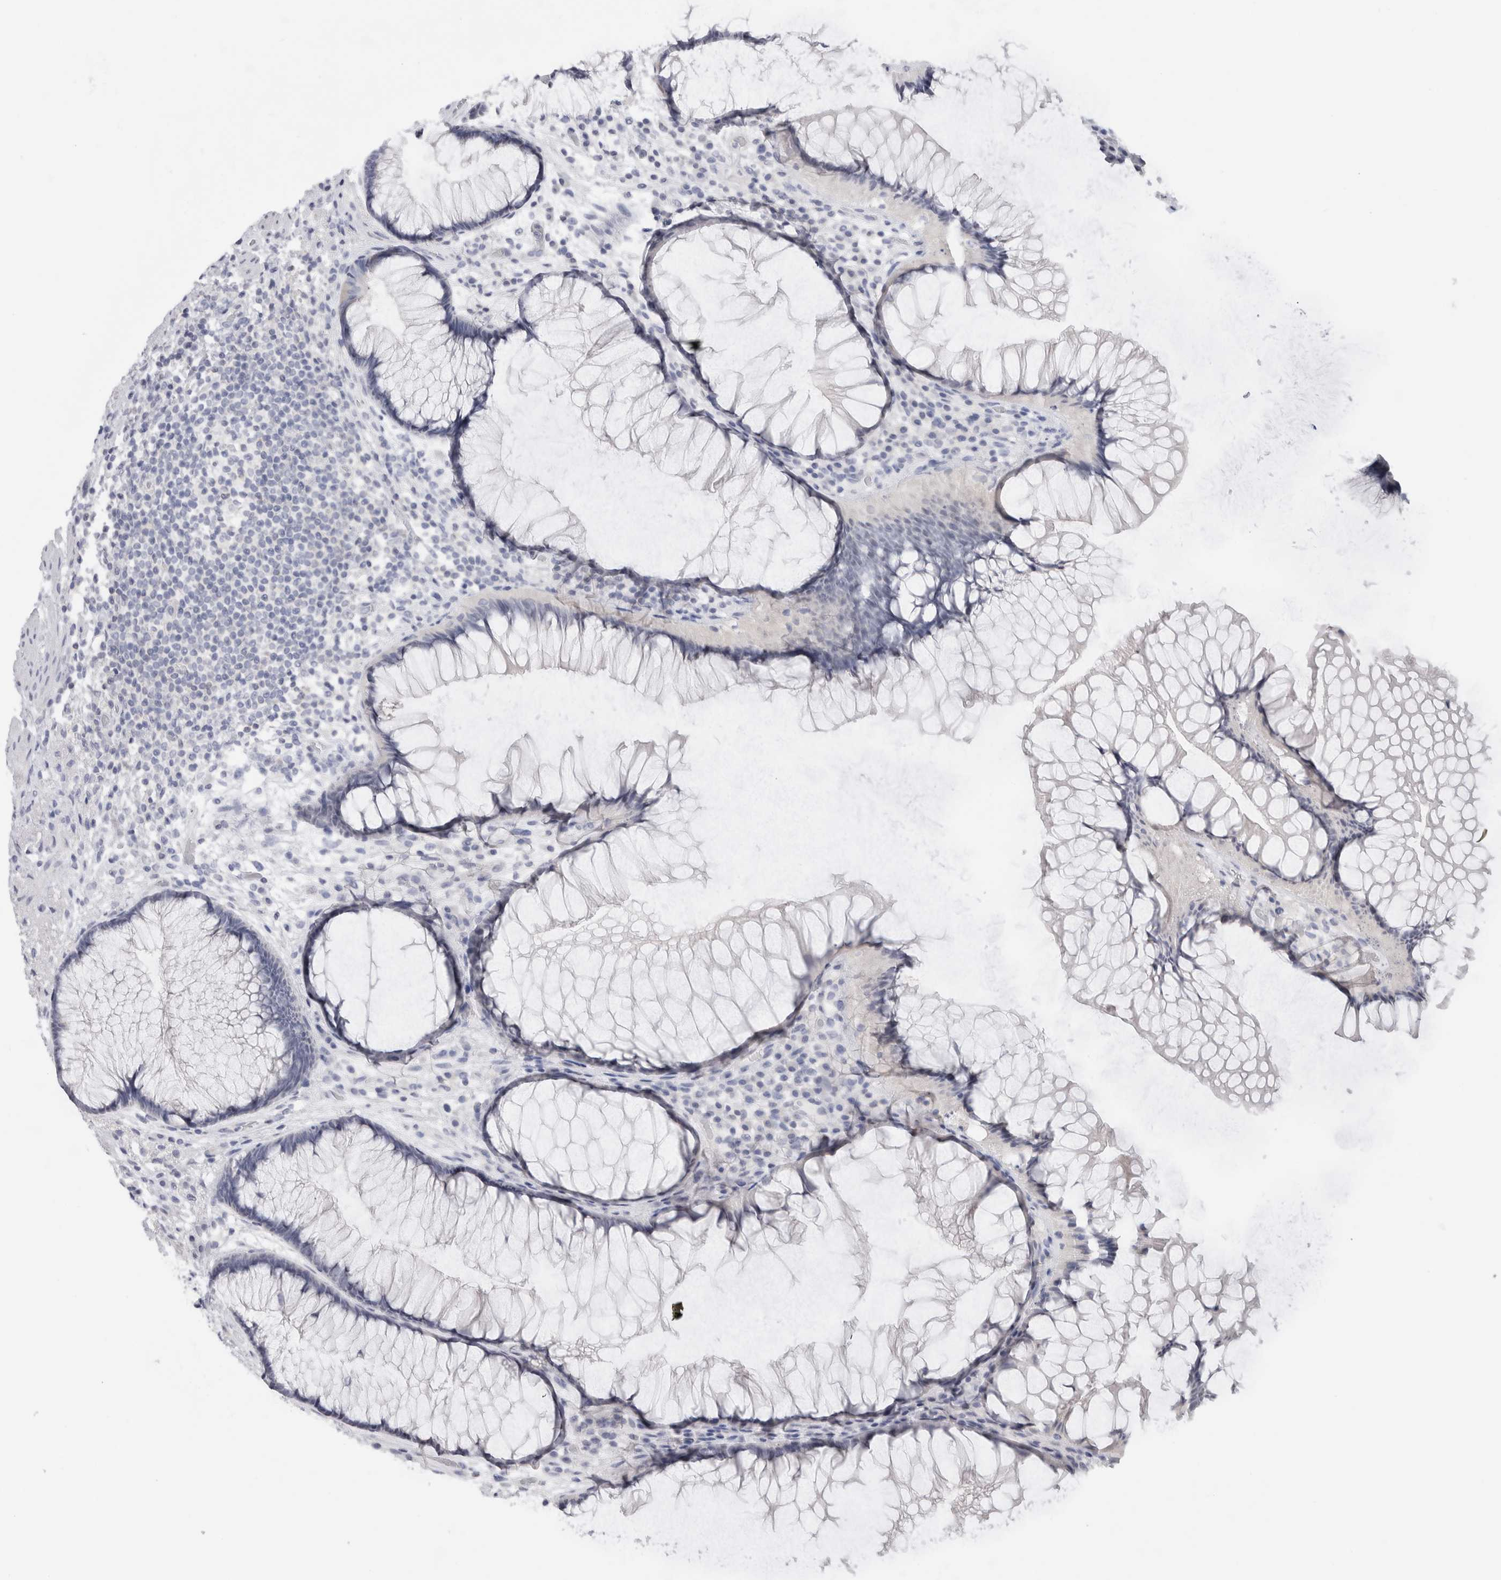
{"staining": {"intensity": "negative", "quantity": "none", "location": "none"}, "tissue": "rectum", "cell_type": "Glandular cells", "image_type": "normal", "snomed": [{"axis": "morphology", "description": "Normal tissue, NOS"}, {"axis": "topography", "description": "Rectum"}], "caption": "An IHC photomicrograph of benign rectum is shown. There is no staining in glandular cells of rectum.", "gene": "C9orf50", "patient": {"sex": "male", "age": 51}}